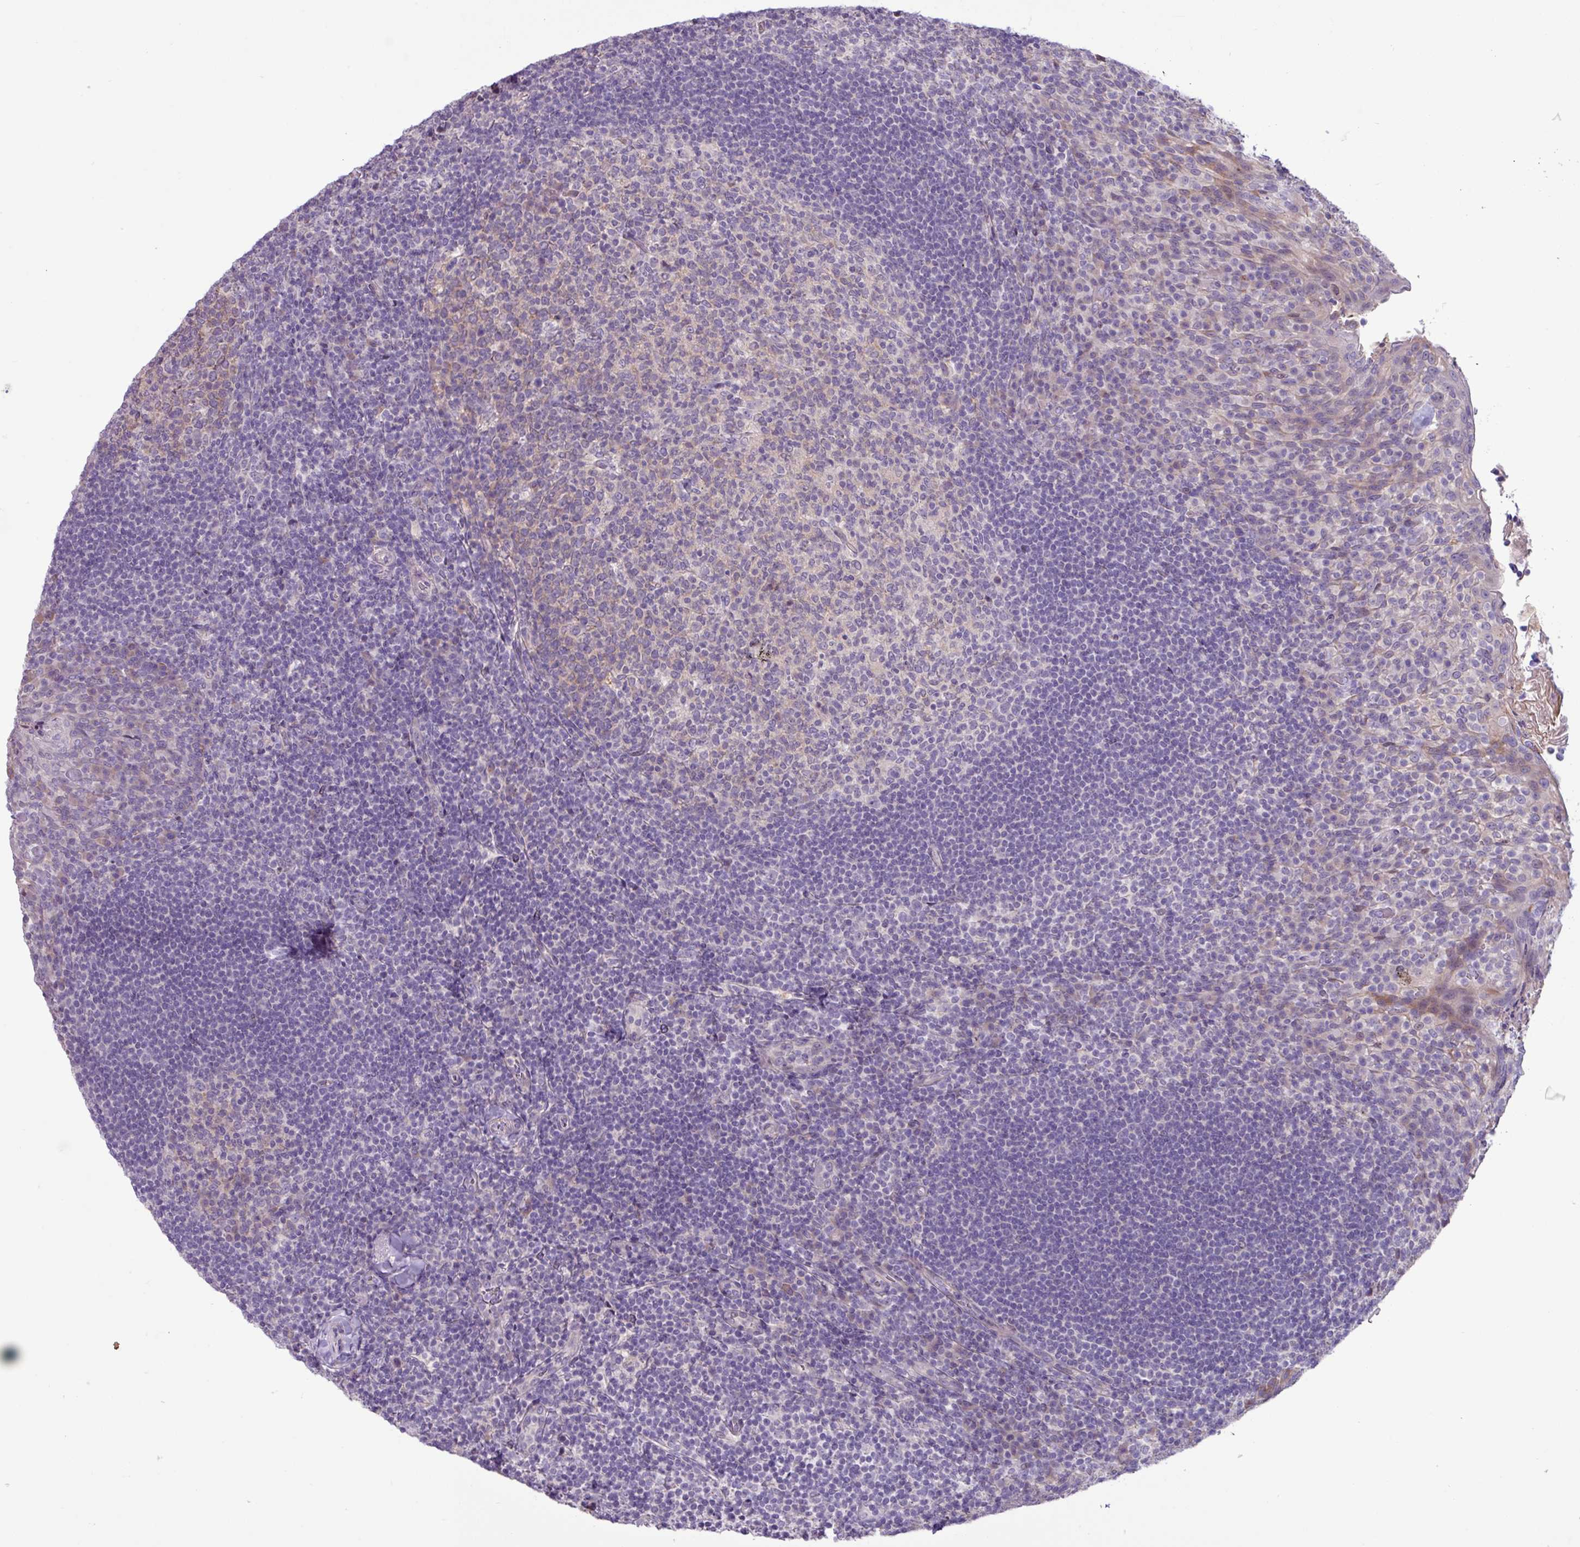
{"staining": {"intensity": "negative", "quantity": "none", "location": "none"}, "tissue": "tonsil", "cell_type": "Germinal center cells", "image_type": "normal", "snomed": [{"axis": "morphology", "description": "Normal tissue, NOS"}, {"axis": "topography", "description": "Tonsil"}], "caption": "Benign tonsil was stained to show a protein in brown. There is no significant positivity in germinal center cells. (Immunohistochemistry, brightfield microscopy, high magnification).", "gene": "PNLDC1", "patient": {"sex": "female", "age": 10}}